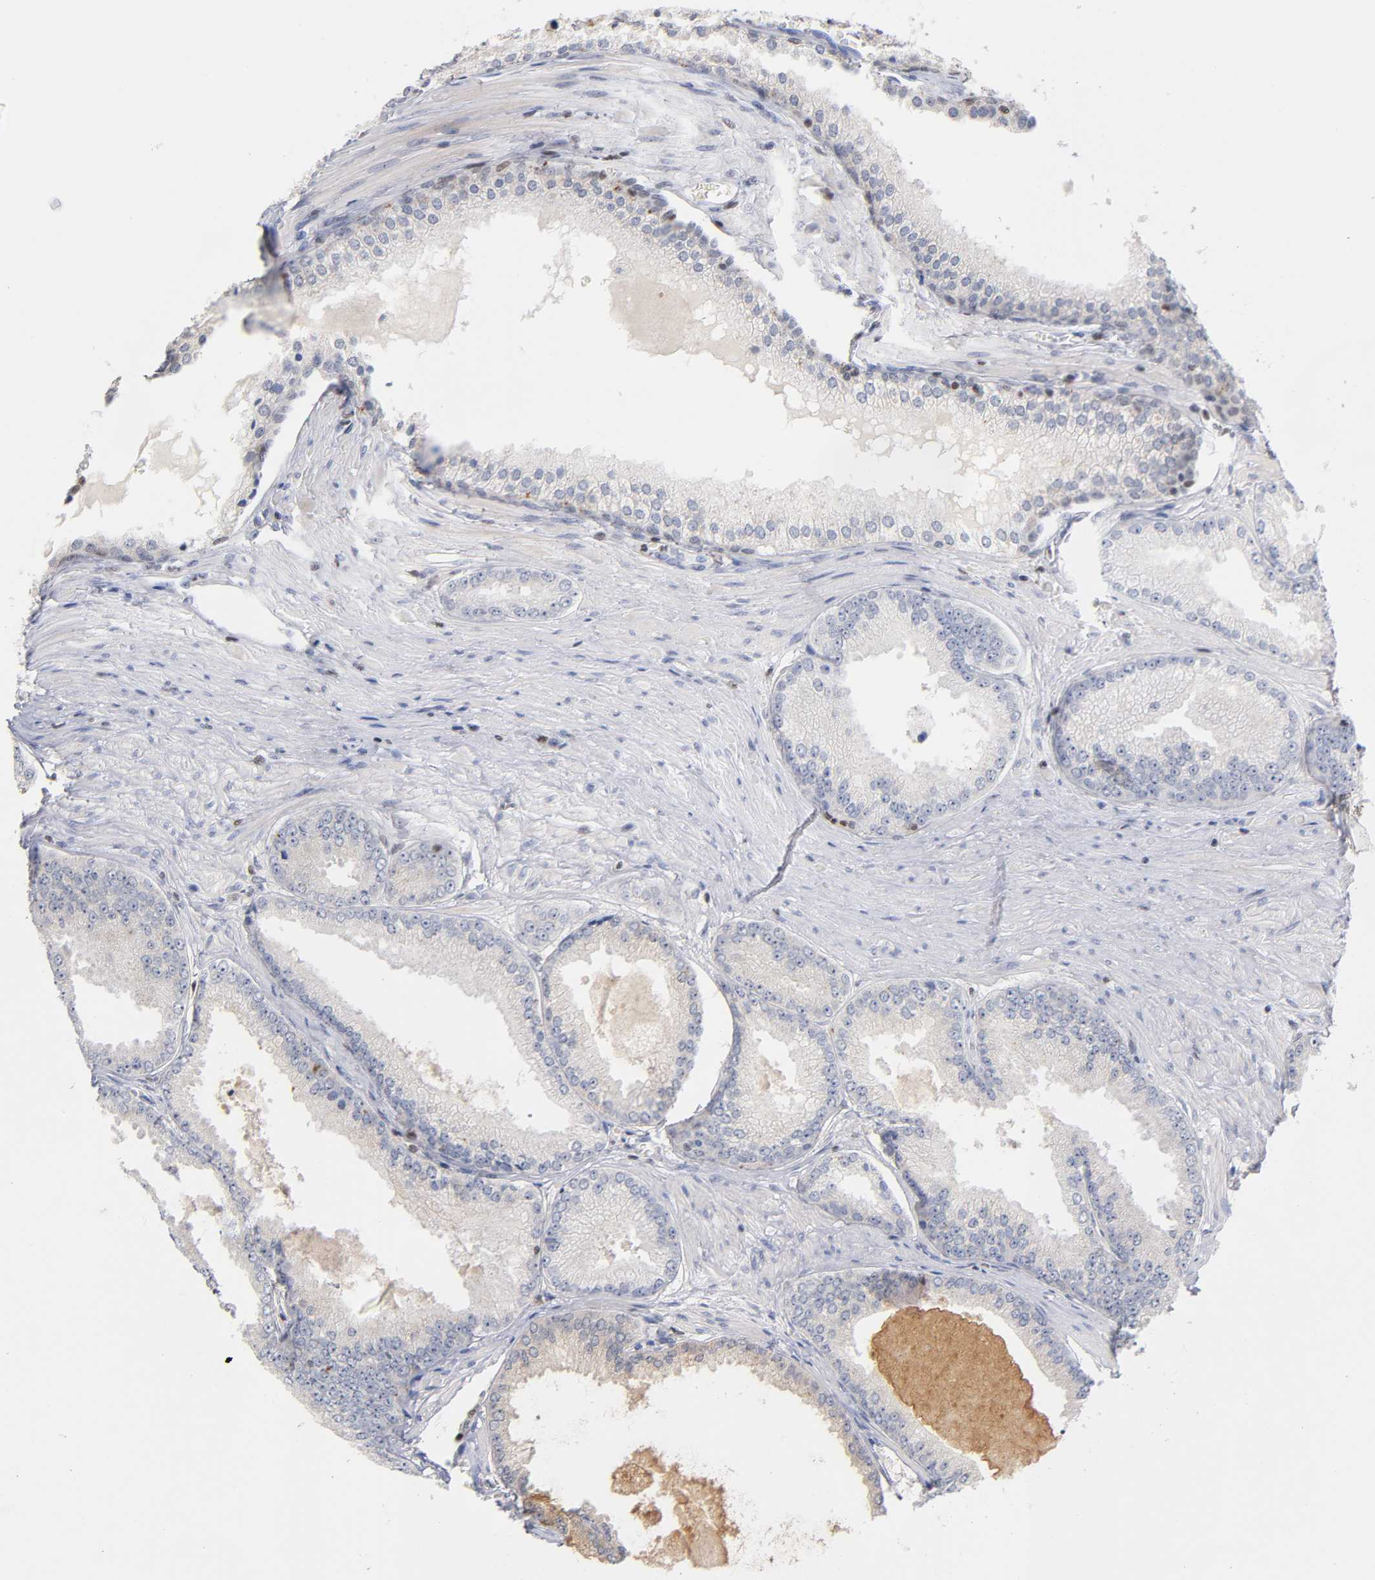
{"staining": {"intensity": "moderate", "quantity": "<25%", "location": "cytoplasmic/membranous"}, "tissue": "prostate cancer", "cell_type": "Tumor cells", "image_type": "cancer", "snomed": [{"axis": "morphology", "description": "Adenocarcinoma, High grade"}, {"axis": "topography", "description": "Prostate"}], "caption": "Brown immunohistochemical staining in human prostate adenocarcinoma (high-grade) reveals moderate cytoplasmic/membranous expression in approximately <25% of tumor cells.", "gene": "RUNX1", "patient": {"sex": "male", "age": 61}}